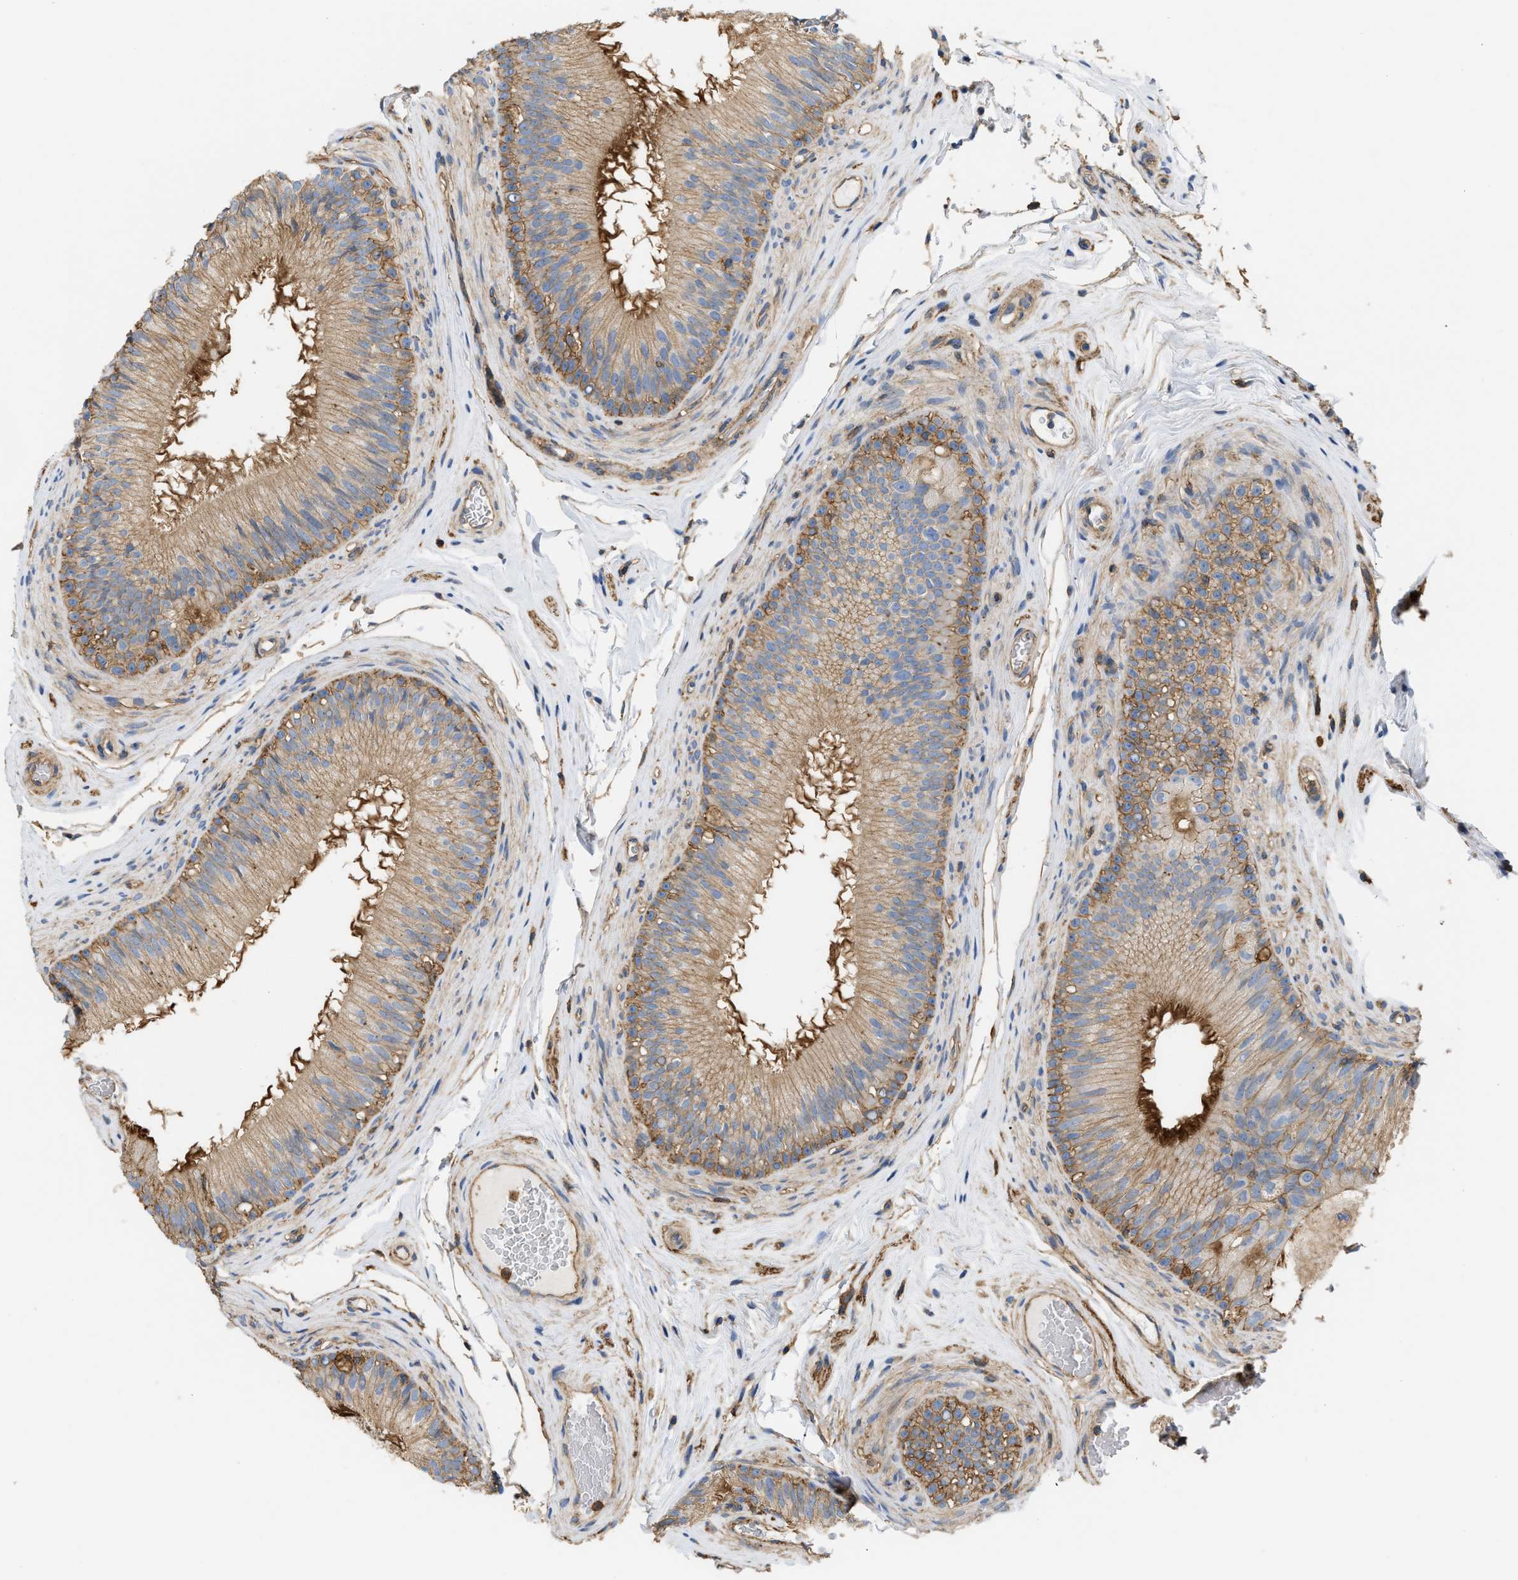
{"staining": {"intensity": "moderate", "quantity": ">75%", "location": "cytoplasmic/membranous"}, "tissue": "epididymis", "cell_type": "Glandular cells", "image_type": "normal", "snomed": [{"axis": "morphology", "description": "Normal tissue, NOS"}, {"axis": "topography", "description": "Testis"}, {"axis": "topography", "description": "Epididymis"}], "caption": "IHC of unremarkable epididymis shows medium levels of moderate cytoplasmic/membranous positivity in about >75% of glandular cells. (DAB (3,3'-diaminobenzidine) IHC, brown staining for protein, blue staining for nuclei).", "gene": "GNB4", "patient": {"sex": "male", "age": 36}}